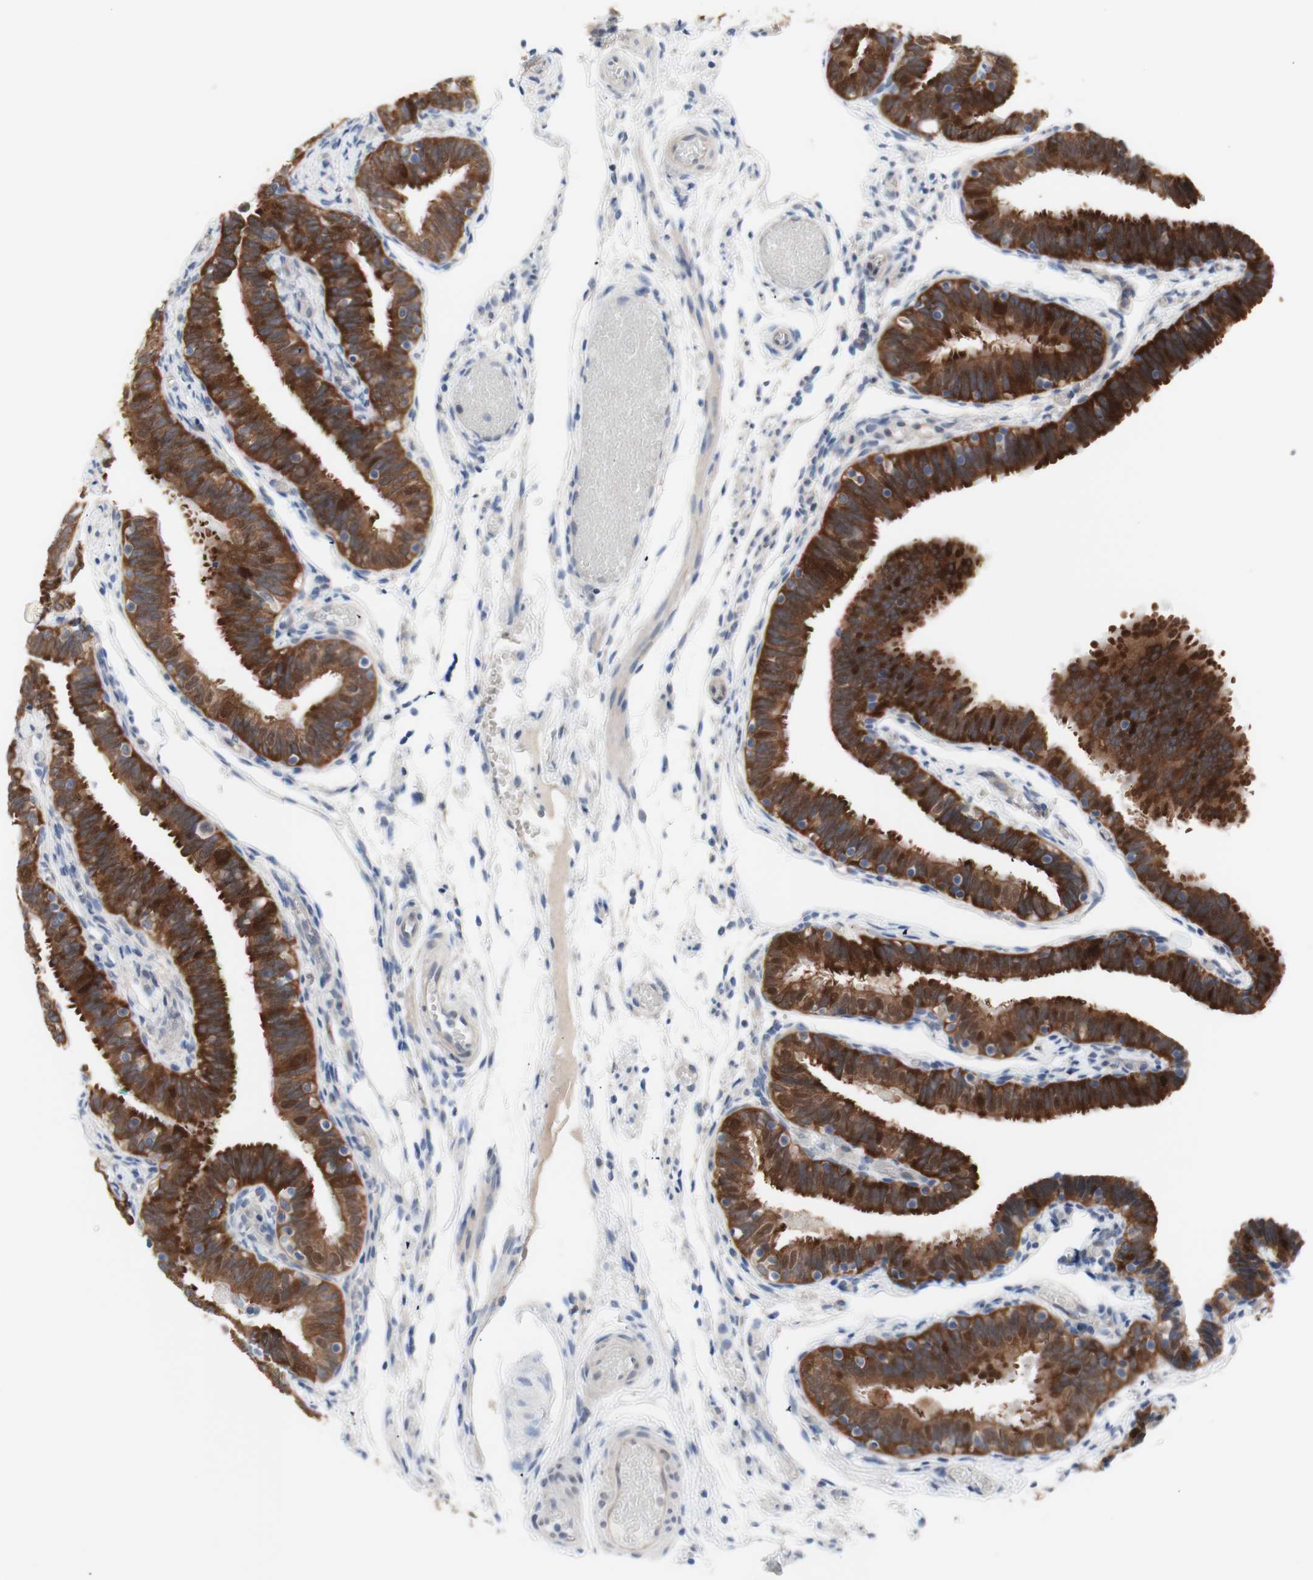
{"staining": {"intensity": "strong", "quantity": ">75%", "location": "cytoplasmic/membranous"}, "tissue": "fallopian tube", "cell_type": "Glandular cells", "image_type": "normal", "snomed": [{"axis": "morphology", "description": "Normal tissue, NOS"}, {"axis": "topography", "description": "Fallopian tube"}], "caption": "IHC staining of benign fallopian tube, which demonstrates high levels of strong cytoplasmic/membranous positivity in approximately >75% of glandular cells indicating strong cytoplasmic/membranous protein expression. The staining was performed using DAB (3,3'-diaminobenzidine) (brown) for protein detection and nuclei were counterstained in hematoxylin (blue).", "gene": "PRMT5", "patient": {"sex": "female", "age": 46}}